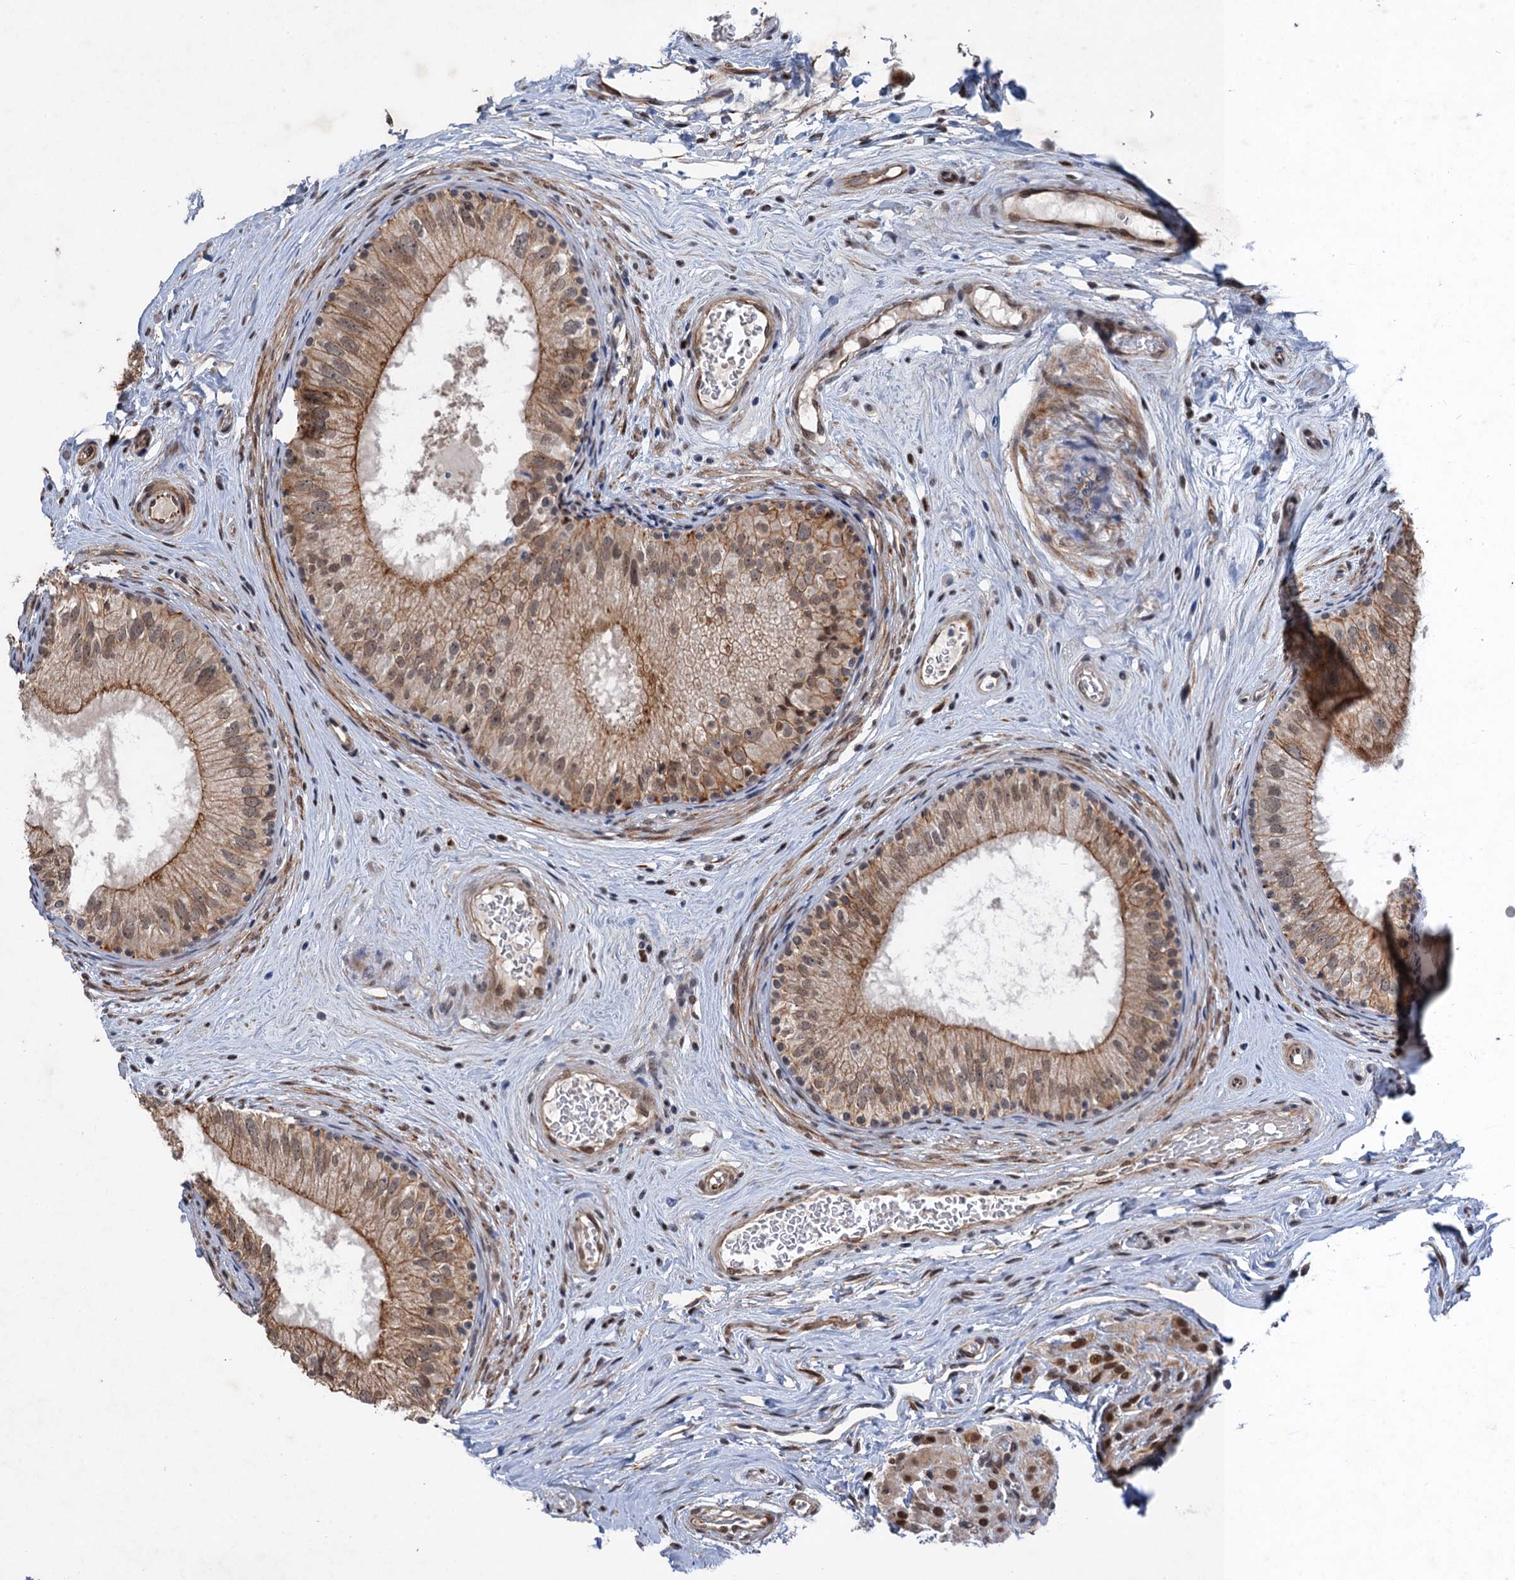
{"staining": {"intensity": "moderate", "quantity": ">75%", "location": "cytoplasmic/membranous"}, "tissue": "epididymis", "cell_type": "Glandular cells", "image_type": "normal", "snomed": [{"axis": "morphology", "description": "Normal tissue, NOS"}, {"axis": "topography", "description": "Epididymis"}], "caption": "Moderate cytoplasmic/membranous expression is seen in about >75% of glandular cells in normal epididymis.", "gene": "TTC31", "patient": {"sex": "male", "age": 33}}